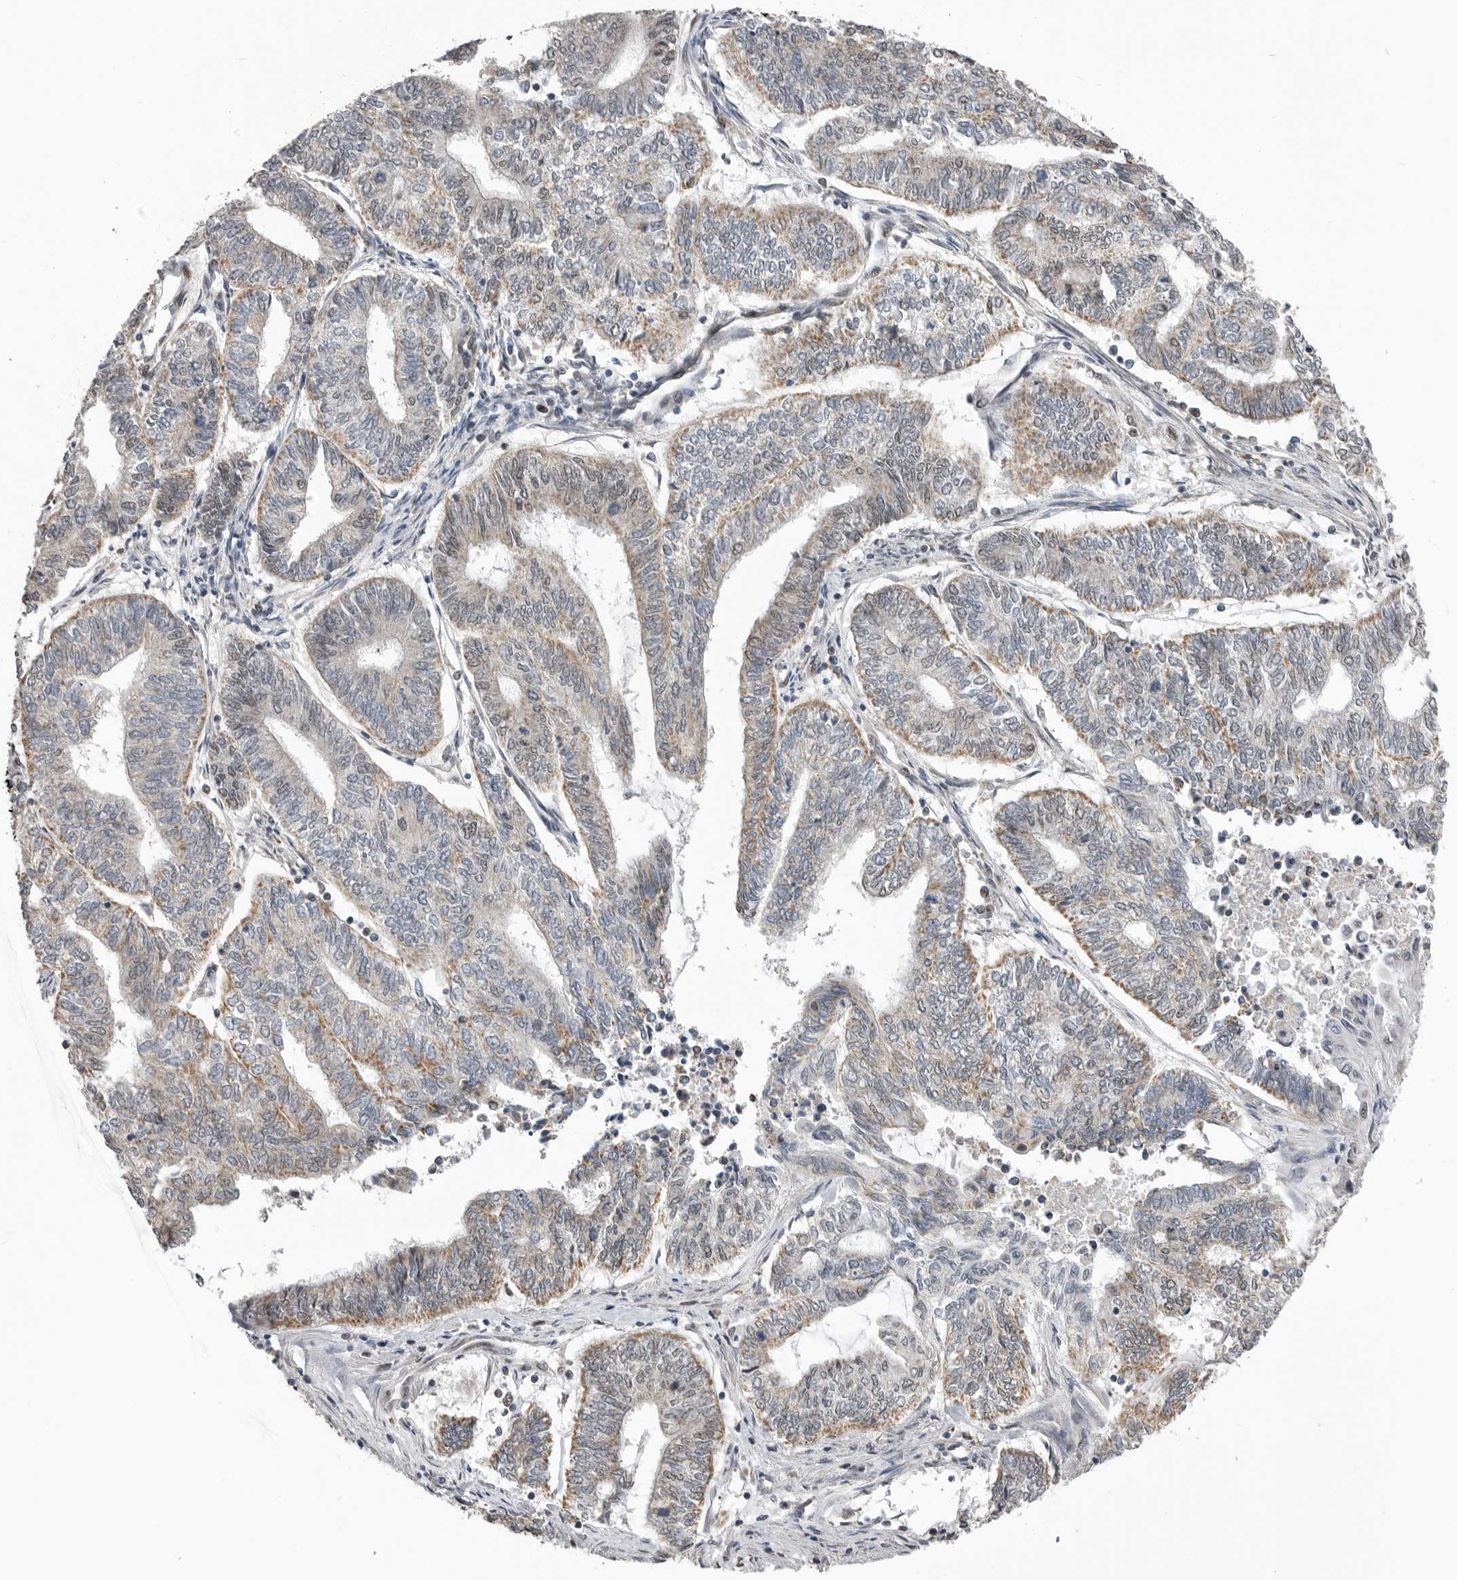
{"staining": {"intensity": "moderate", "quantity": "<25%", "location": "cytoplasmic/membranous,nuclear"}, "tissue": "endometrial cancer", "cell_type": "Tumor cells", "image_type": "cancer", "snomed": [{"axis": "morphology", "description": "Adenocarcinoma, NOS"}, {"axis": "topography", "description": "Uterus"}, {"axis": "topography", "description": "Endometrium"}], "caption": "A histopathology image showing moderate cytoplasmic/membranous and nuclear expression in about <25% of tumor cells in endometrial cancer (adenocarcinoma), as visualized by brown immunohistochemical staining.", "gene": "SMARCC1", "patient": {"sex": "female", "age": 70}}